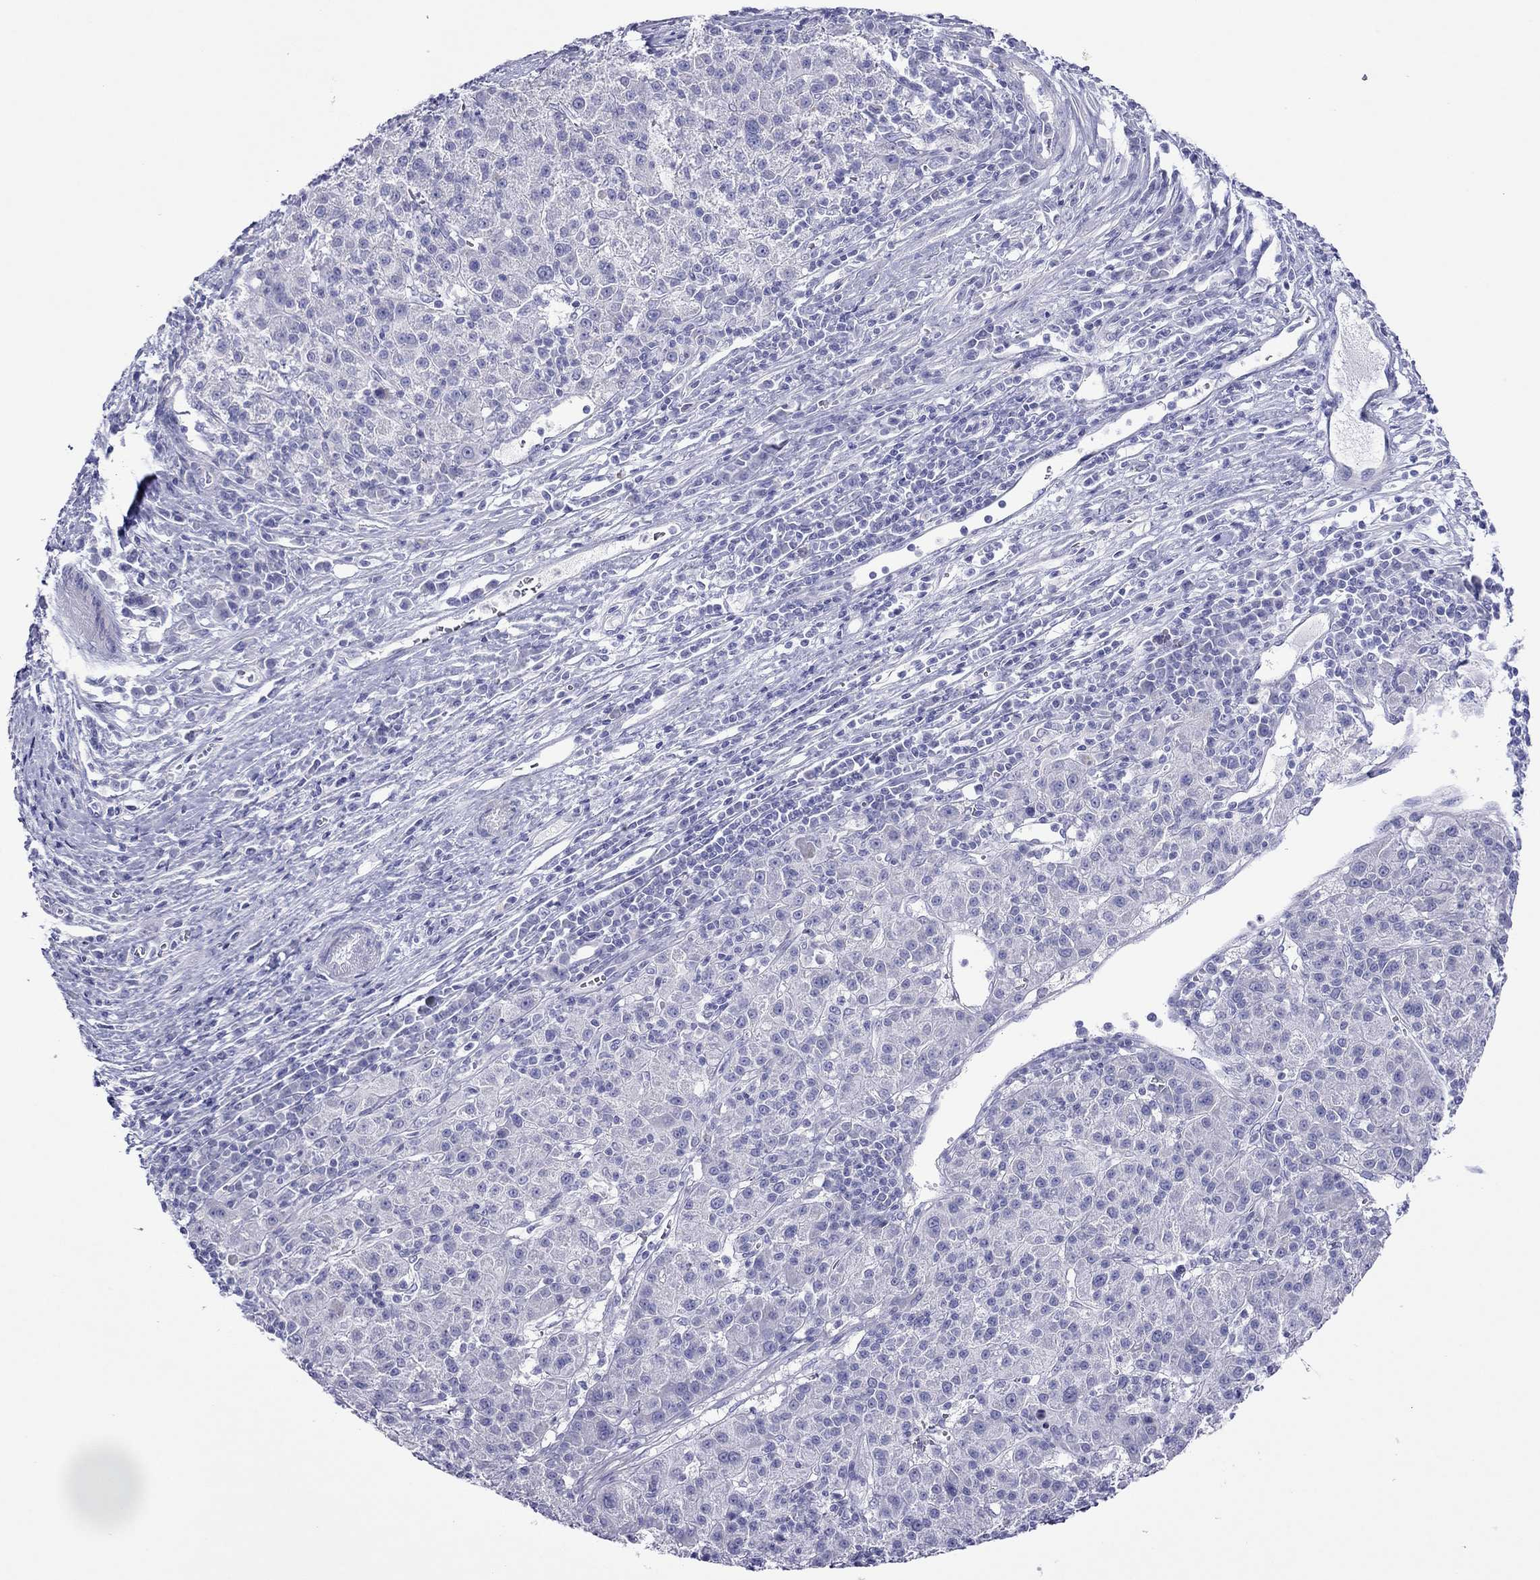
{"staining": {"intensity": "negative", "quantity": "none", "location": "none"}, "tissue": "liver cancer", "cell_type": "Tumor cells", "image_type": "cancer", "snomed": [{"axis": "morphology", "description": "Carcinoma, Hepatocellular, NOS"}, {"axis": "topography", "description": "Liver"}], "caption": "Immunohistochemical staining of human liver cancer (hepatocellular carcinoma) reveals no significant staining in tumor cells.", "gene": "PCDHA6", "patient": {"sex": "female", "age": 60}}